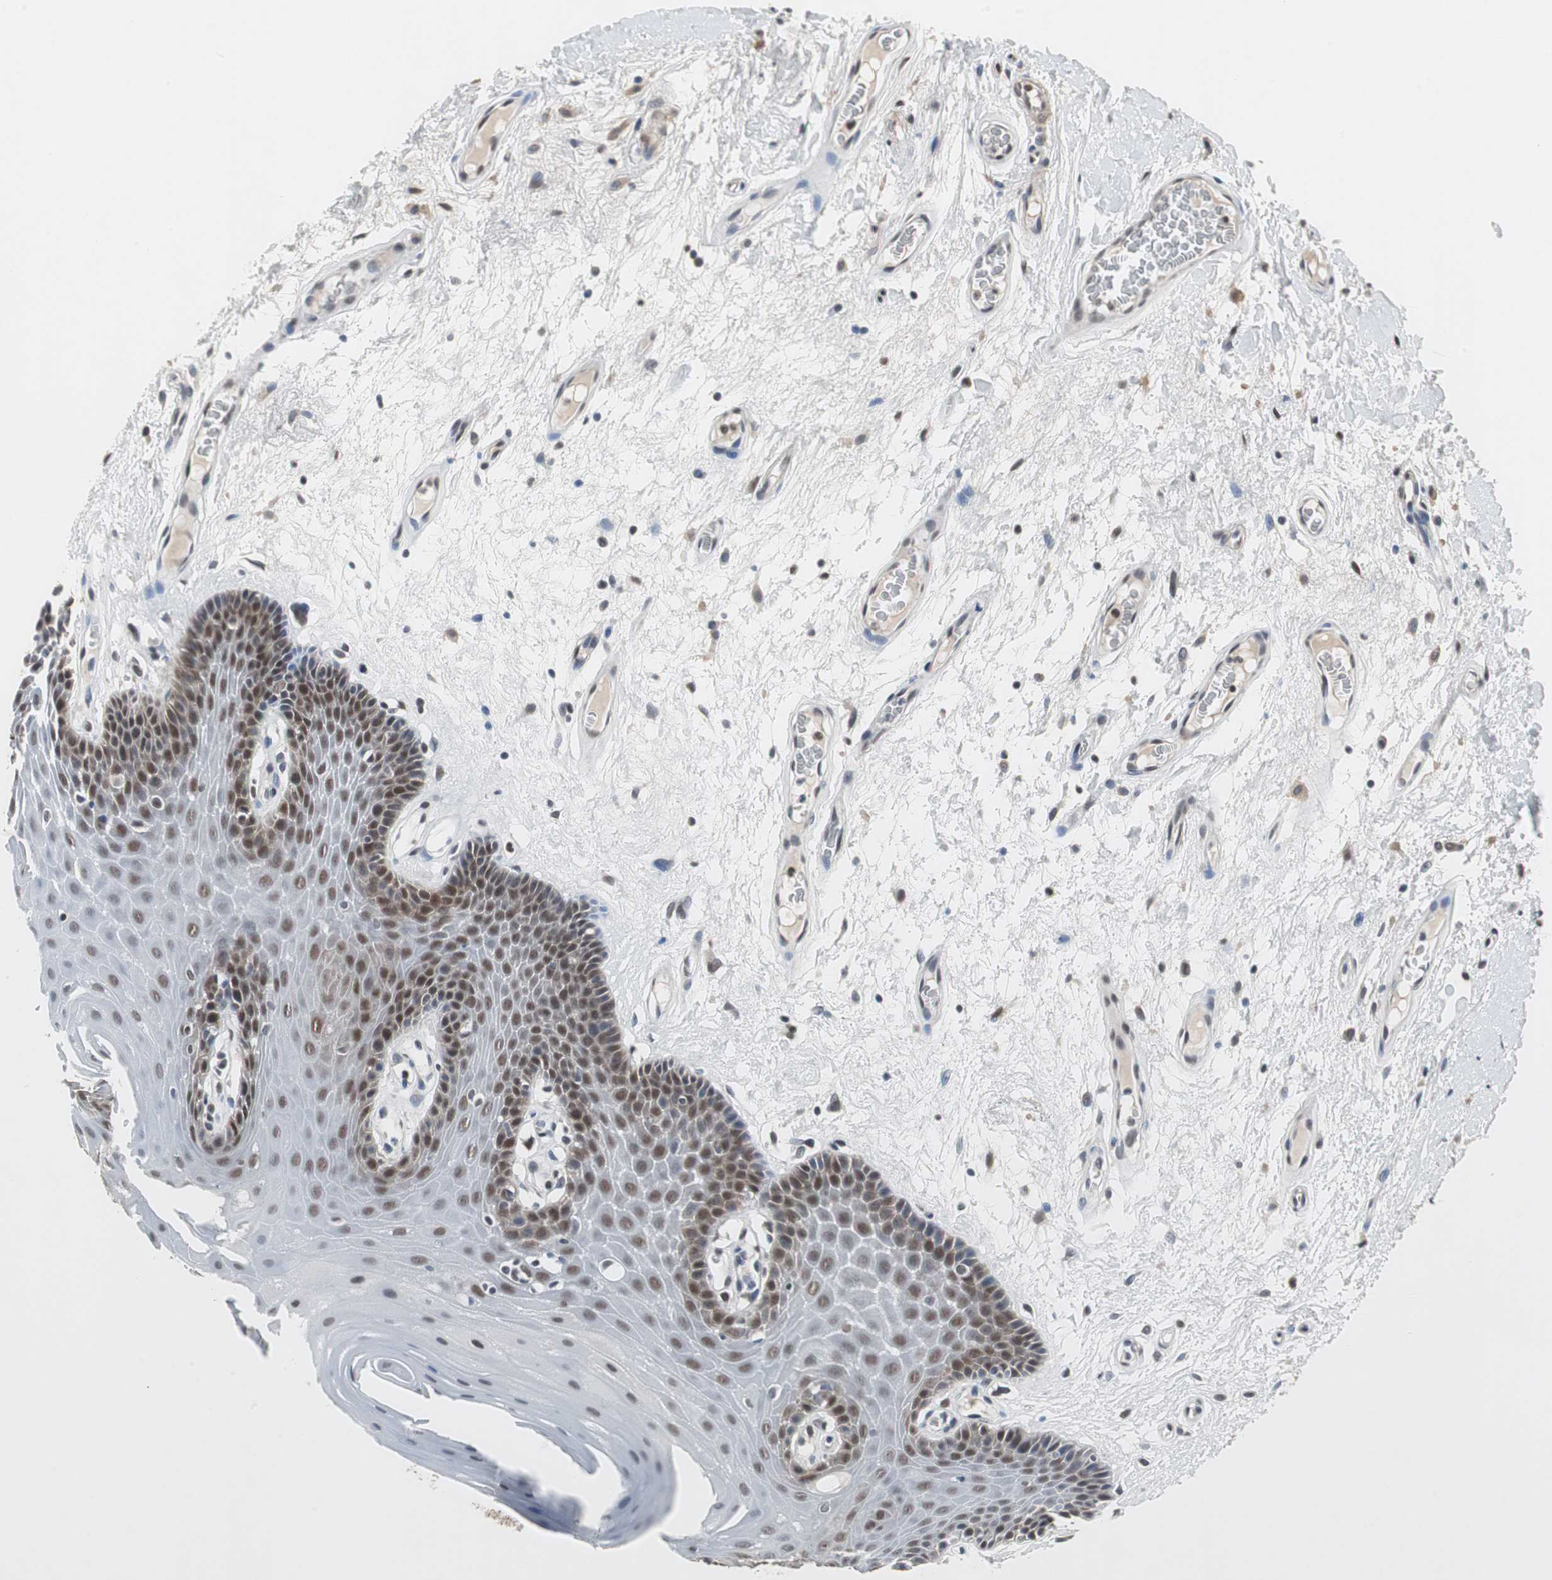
{"staining": {"intensity": "moderate", "quantity": ">75%", "location": "cytoplasmic/membranous,nuclear"}, "tissue": "oral mucosa", "cell_type": "Squamous epithelial cells", "image_type": "normal", "snomed": [{"axis": "morphology", "description": "Normal tissue, NOS"}, {"axis": "morphology", "description": "Squamous cell carcinoma, NOS"}, {"axis": "topography", "description": "Skeletal muscle"}, {"axis": "topography", "description": "Oral tissue"}, {"axis": "topography", "description": "Head-Neck"}], "caption": "Human oral mucosa stained with a brown dye demonstrates moderate cytoplasmic/membranous,nuclear positive positivity in about >75% of squamous epithelial cells.", "gene": "TAF7", "patient": {"sex": "male", "age": 71}}